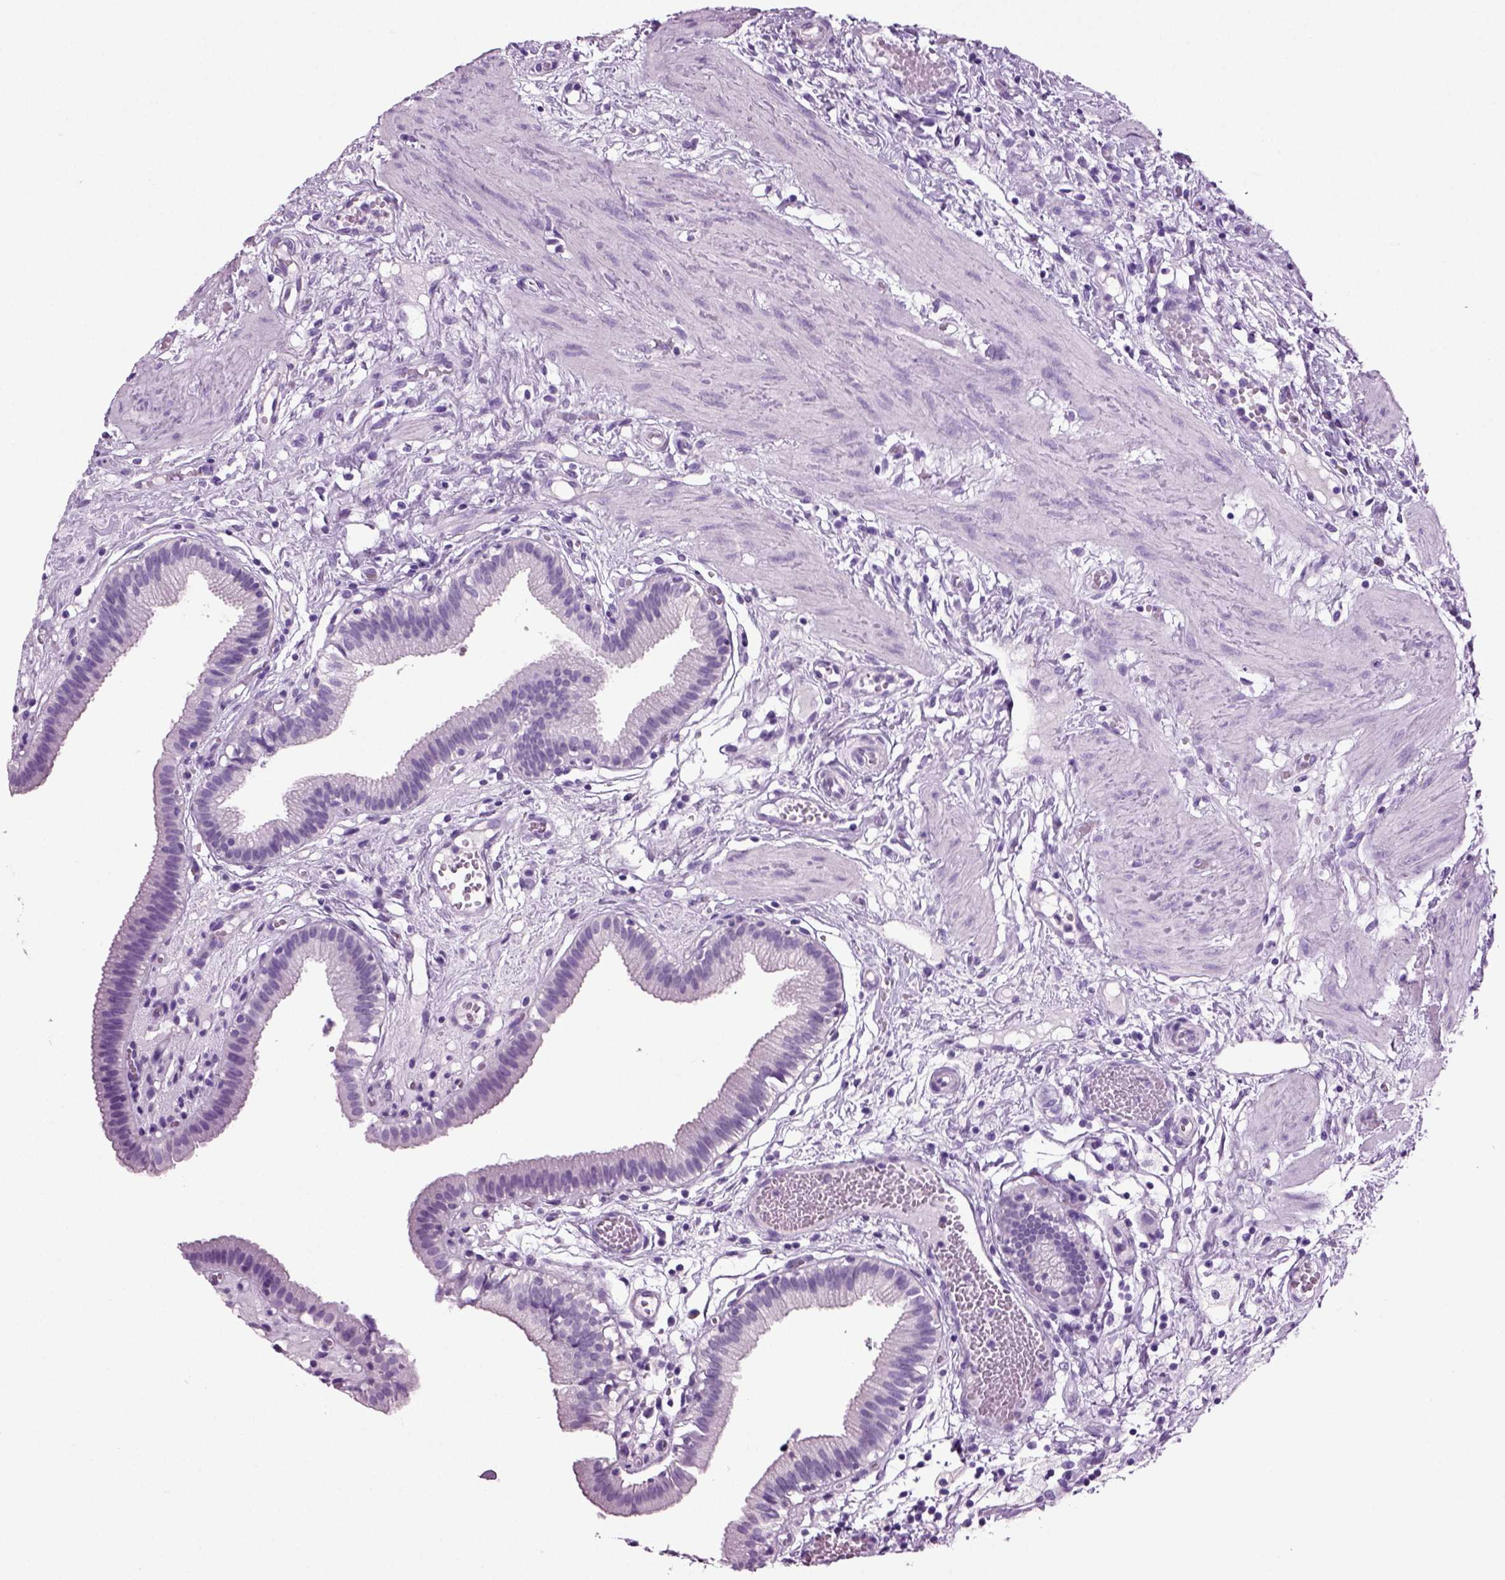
{"staining": {"intensity": "negative", "quantity": "none", "location": "none"}, "tissue": "gallbladder", "cell_type": "Glandular cells", "image_type": "normal", "snomed": [{"axis": "morphology", "description": "Normal tissue, NOS"}, {"axis": "topography", "description": "Gallbladder"}], "caption": "Protein analysis of normal gallbladder displays no significant expression in glandular cells.", "gene": "CD109", "patient": {"sex": "female", "age": 24}}